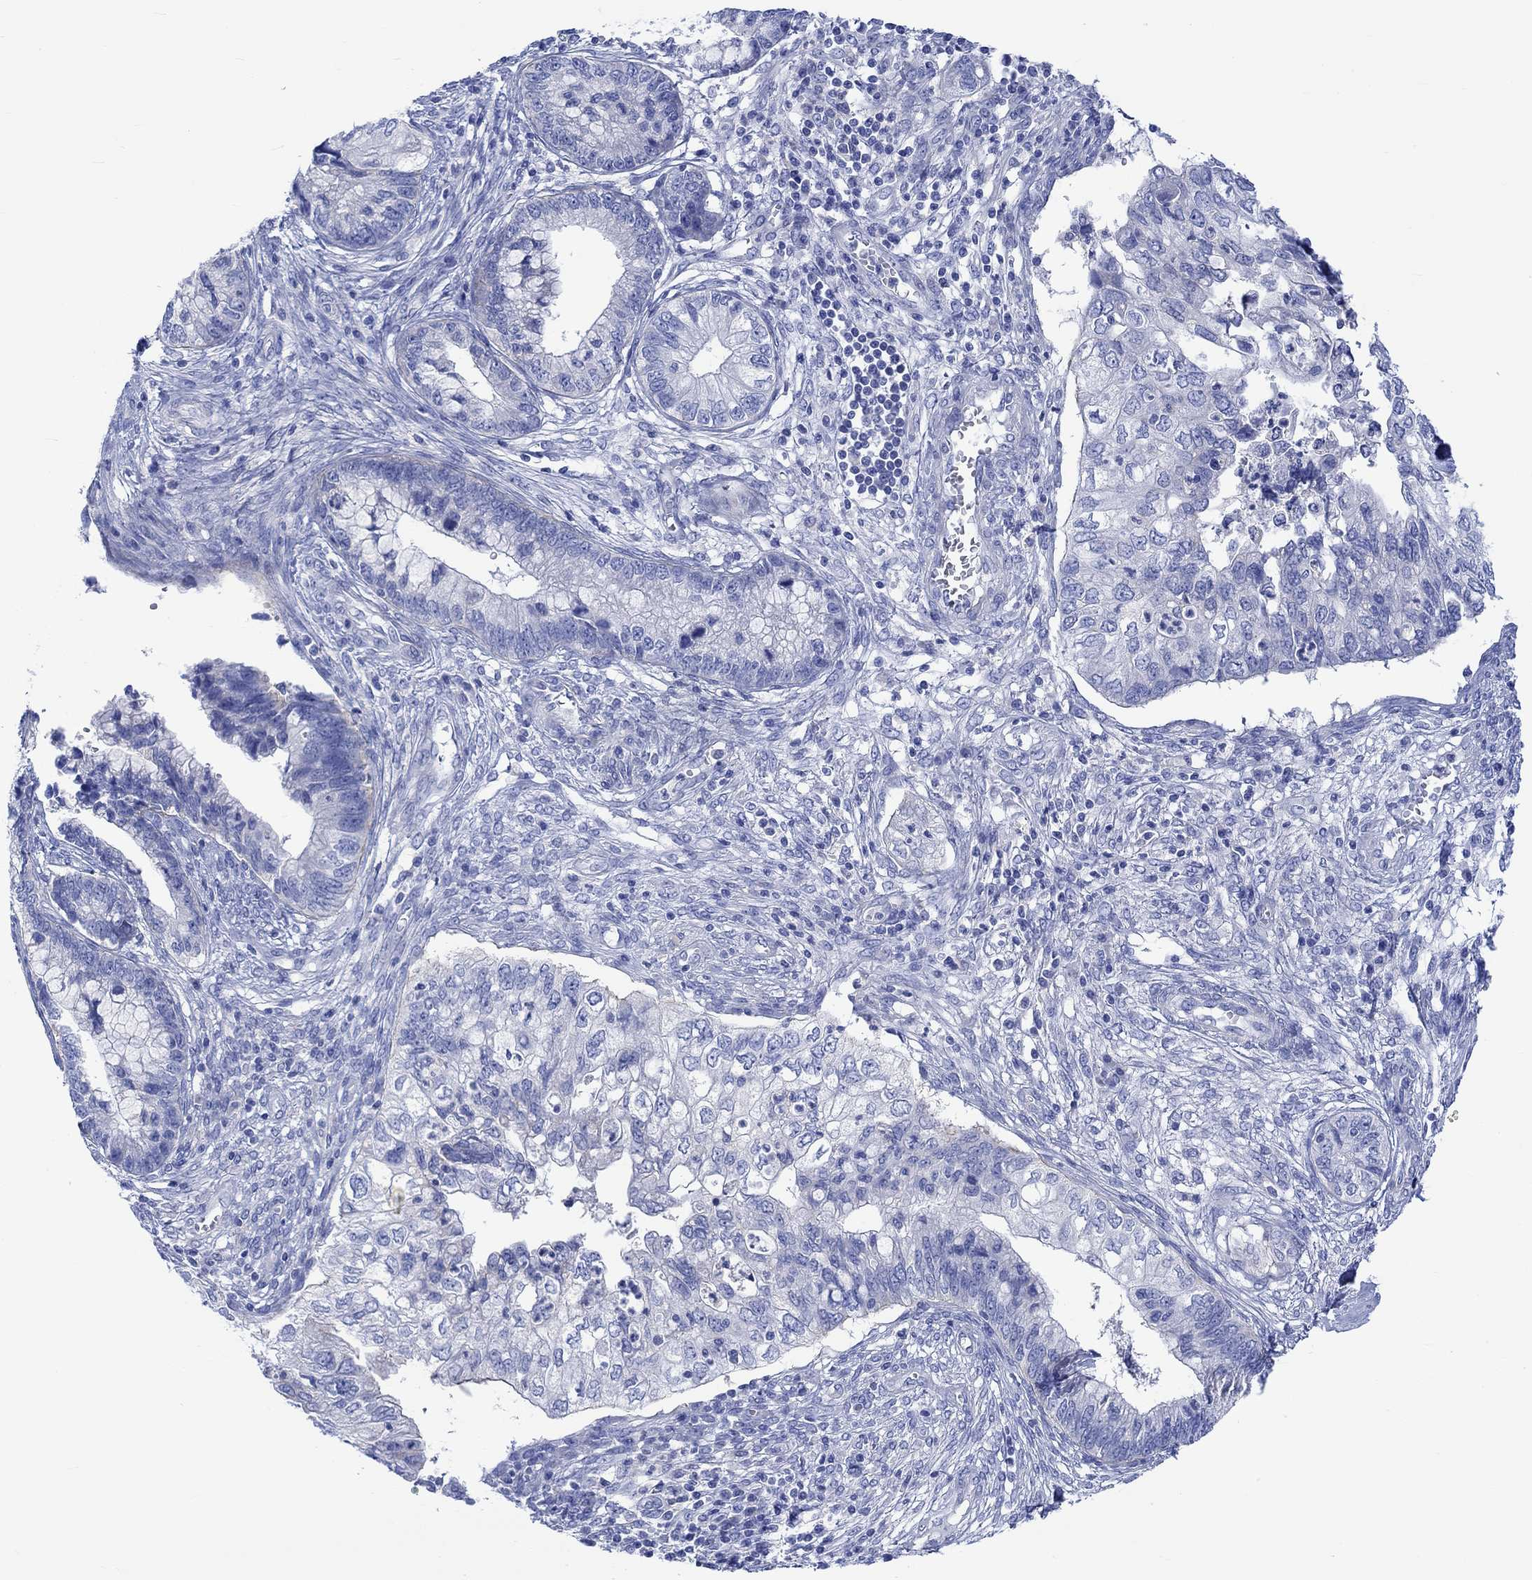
{"staining": {"intensity": "negative", "quantity": "none", "location": "none"}, "tissue": "cervical cancer", "cell_type": "Tumor cells", "image_type": "cancer", "snomed": [{"axis": "morphology", "description": "Adenocarcinoma, NOS"}, {"axis": "topography", "description": "Cervix"}], "caption": "High power microscopy image of an IHC image of adenocarcinoma (cervical), revealing no significant expression in tumor cells. Brightfield microscopy of IHC stained with DAB (3,3'-diaminobenzidine) (brown) and hematoxylin (blue), captured at high magnification.", "gene": "REEP6", "patient": {"sex": "female", "age": 44}}